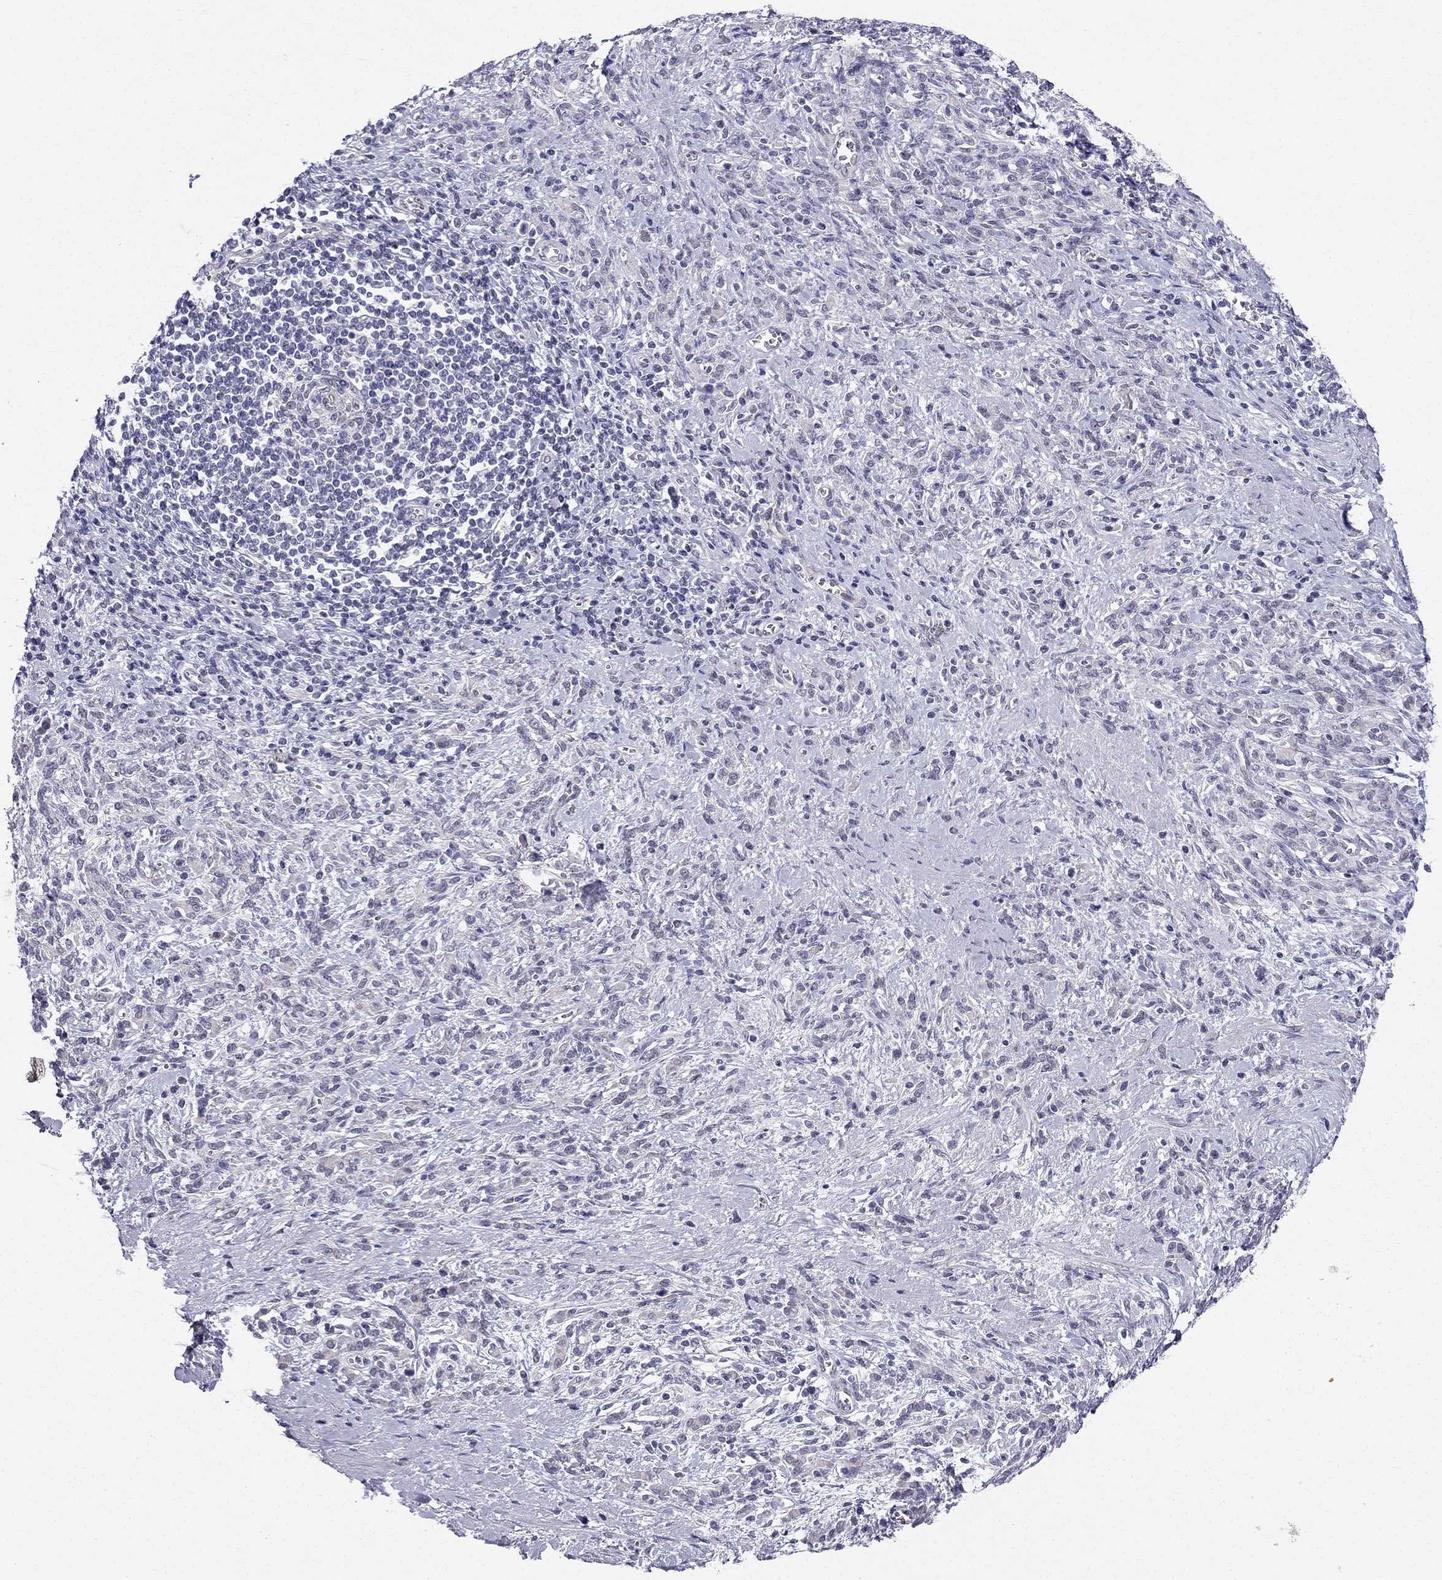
{"staining": {"intensity": "negative", "quantity": "none", "location": "none"}, "tissue": "stomach cancer", "cell_type": "Tumor cells", "image_type": "cancer", "snomed": [{"axis": "morphology", "description": "Adenocarcinoma, NOS"}, {"axis": "topography", "description": "Stomach"}], "caption": "Tumor cells show no significant protein expression in stomach adenocarcinoma.", "gene": "BAG5", "patient": {"sex": "female", "age": 57}}